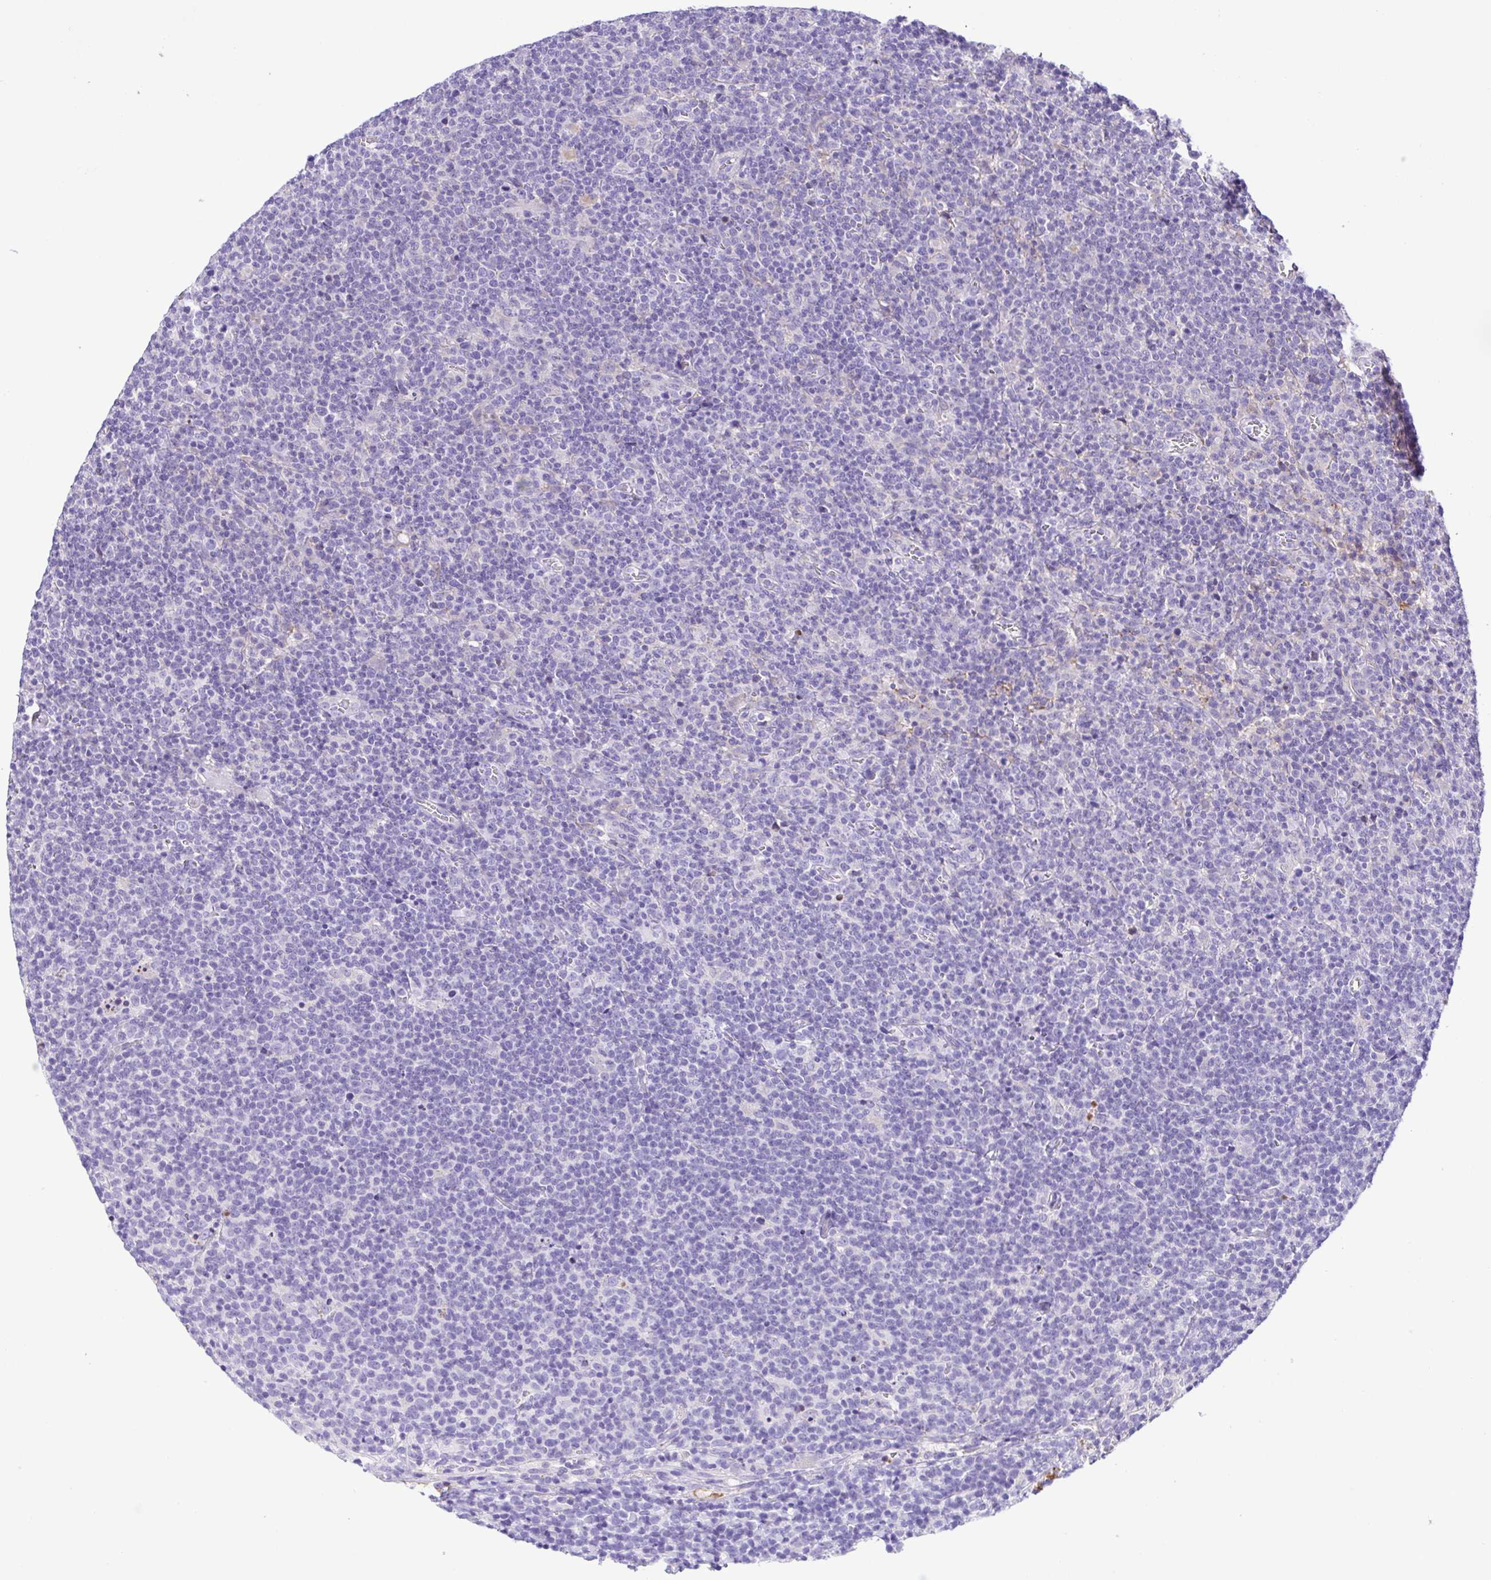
{"staining": {"intensity": "negative", "quantity": "none", "location": "none"}, "tissue": "lymphoma", "cell_type": "Tumor cells", "image_type": "cancer", "snomed": [{"axis": "morphology", "description": "Malignant lymphoma, non-Hodgkin's type, High grade"}, {"axis": "topography", "description": "Lymph node"}], "caption": "There is no significant positivity in tumor cells of high-grade malignant lymphoma, non-Hodgkin's type.", "gene": "IGFL1", "patient": {"sex": "male", "age": 61}}